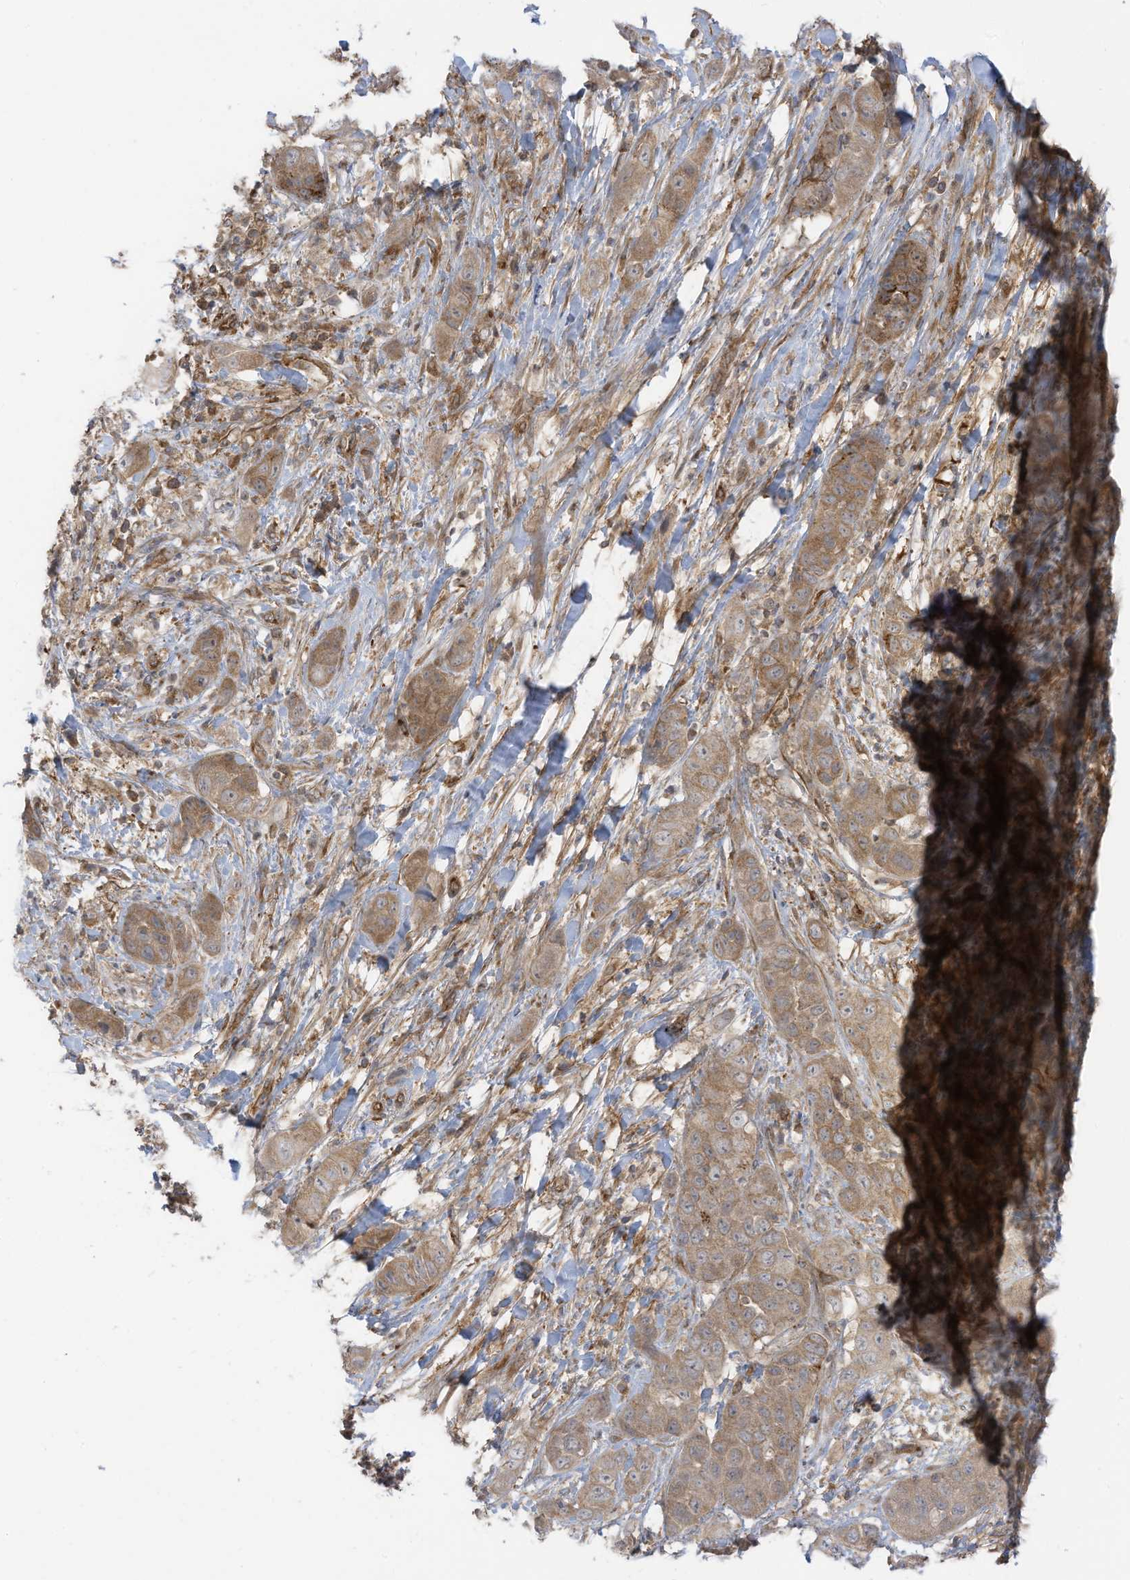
{"staining": {"intensity": "moderate", "quantity": ">75%", "location": "cytoplasmic/membranous"}, "tissue": "liver cancer", "cell_type": "Tumor cells", "image_type": "cancer", "snomed": [{"axis": "morphology", "description": "Cholangiocarcinoma"}, {"axis": "topography", "description": "Liver"}], "caption": "Protein staining reveals moderate cytoplasmic/membranous expression in approximately >75% of tumor cells in liver cancer. Immunohistochemistry (ihc) stains the protein of interest in brown and the nuclei are stained blue.", "gene": "REPS1", "patient": {"sex": "female", "age": 52}}